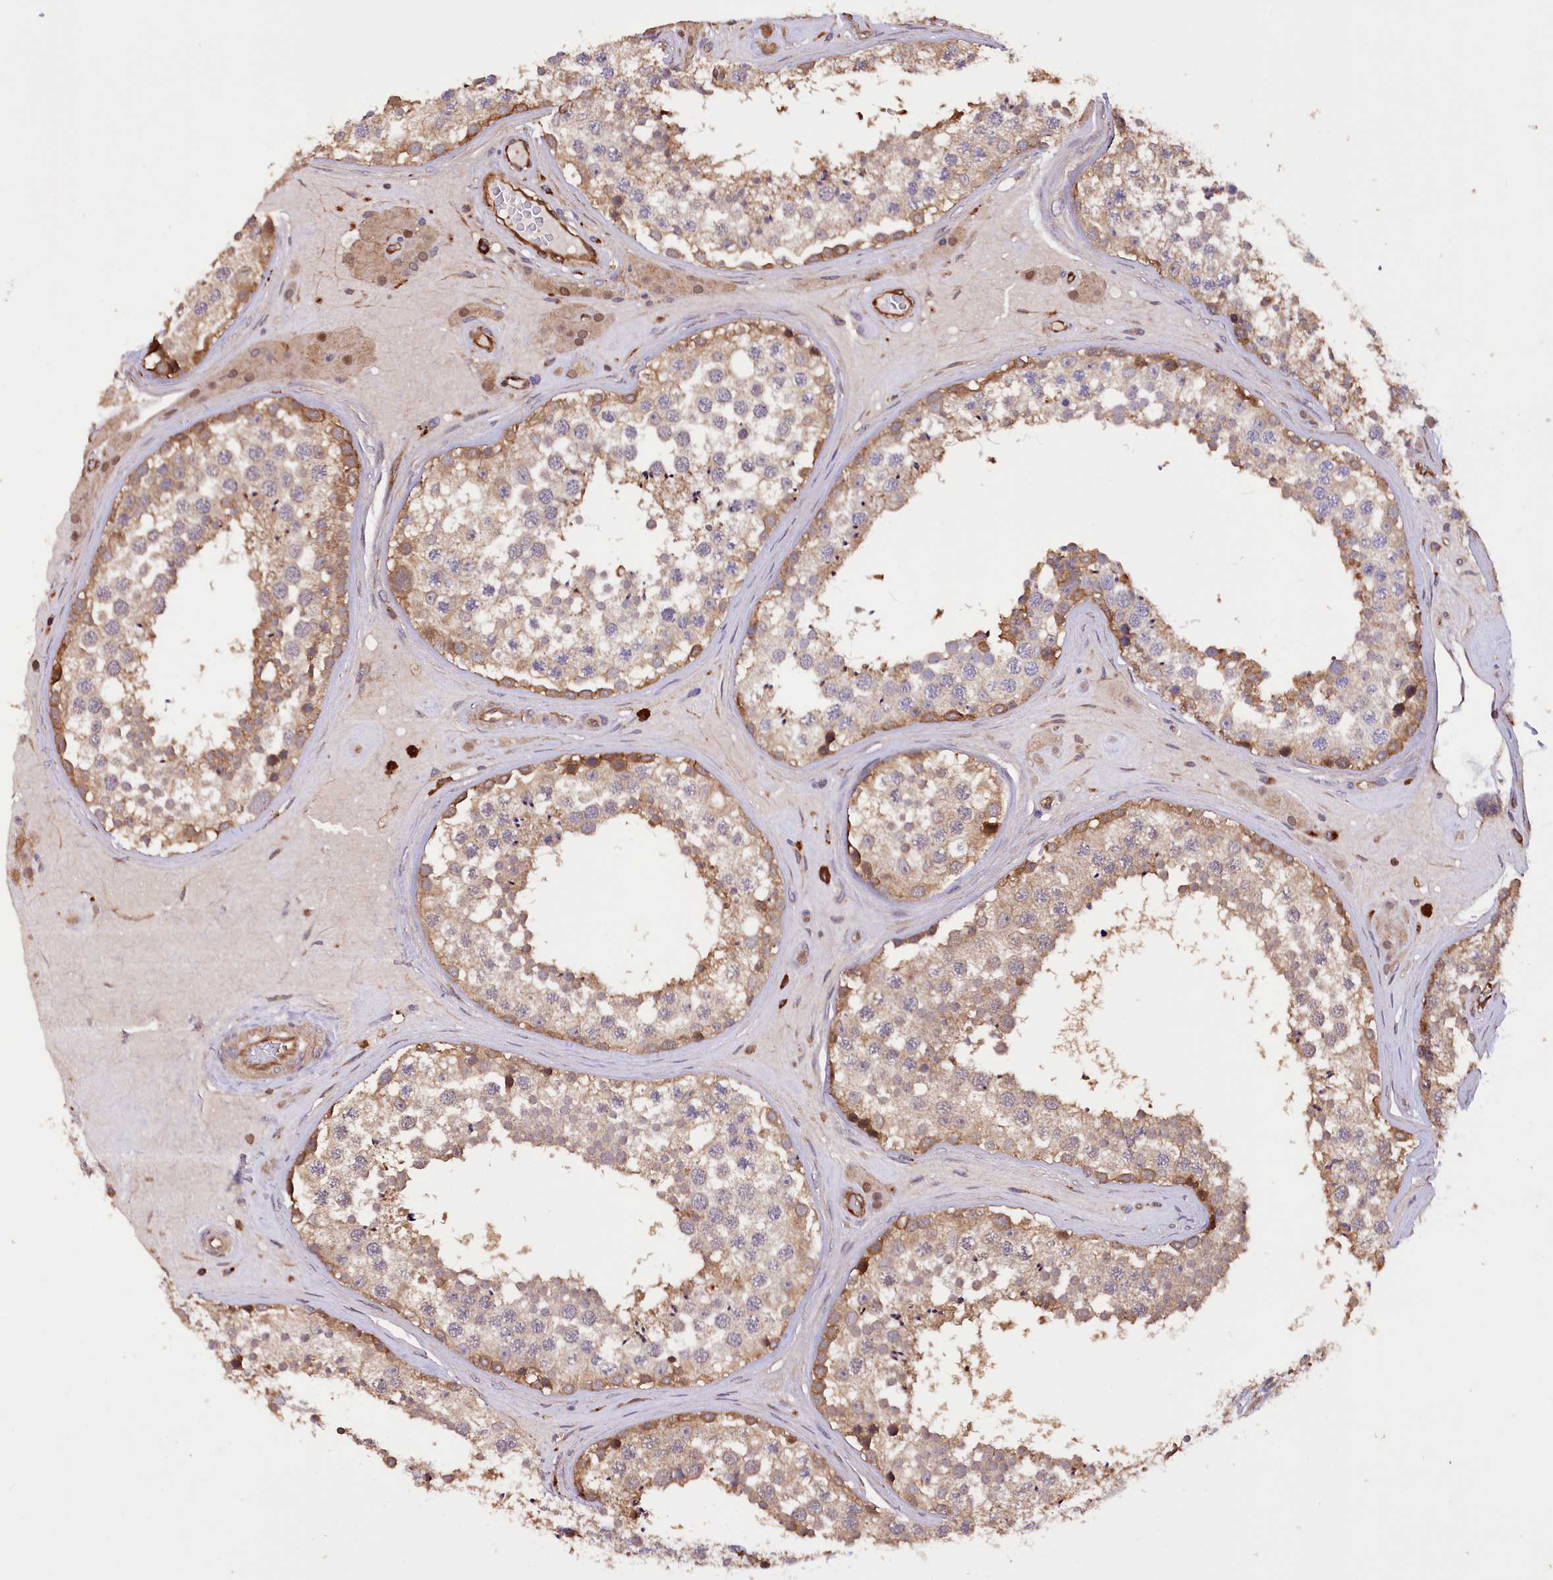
{"staining": {"intensity": "moderate", "quantity": ">75%", "location": "cytoplasmic/membranous"}, "tissue": "testis", "cell_type": "Cells in seminiferous ducts", "image_type": "normal", "snomed": [{"axis": "morphology", "description": "Normal tissue, NOS"}, {"axis": "topography", "description": "Testis"}], "caption": "High-magnification brightfield microscopy of normal testis stained with DAB (brown) and counterstained with hematoxylin (blue). cells in seminiferous ducts exhibit moderate cytoplasmic/membranous staining is present in about>75% of cells.", "gene": "DPP3", "patient": {"sex": "male", "age": 46}}